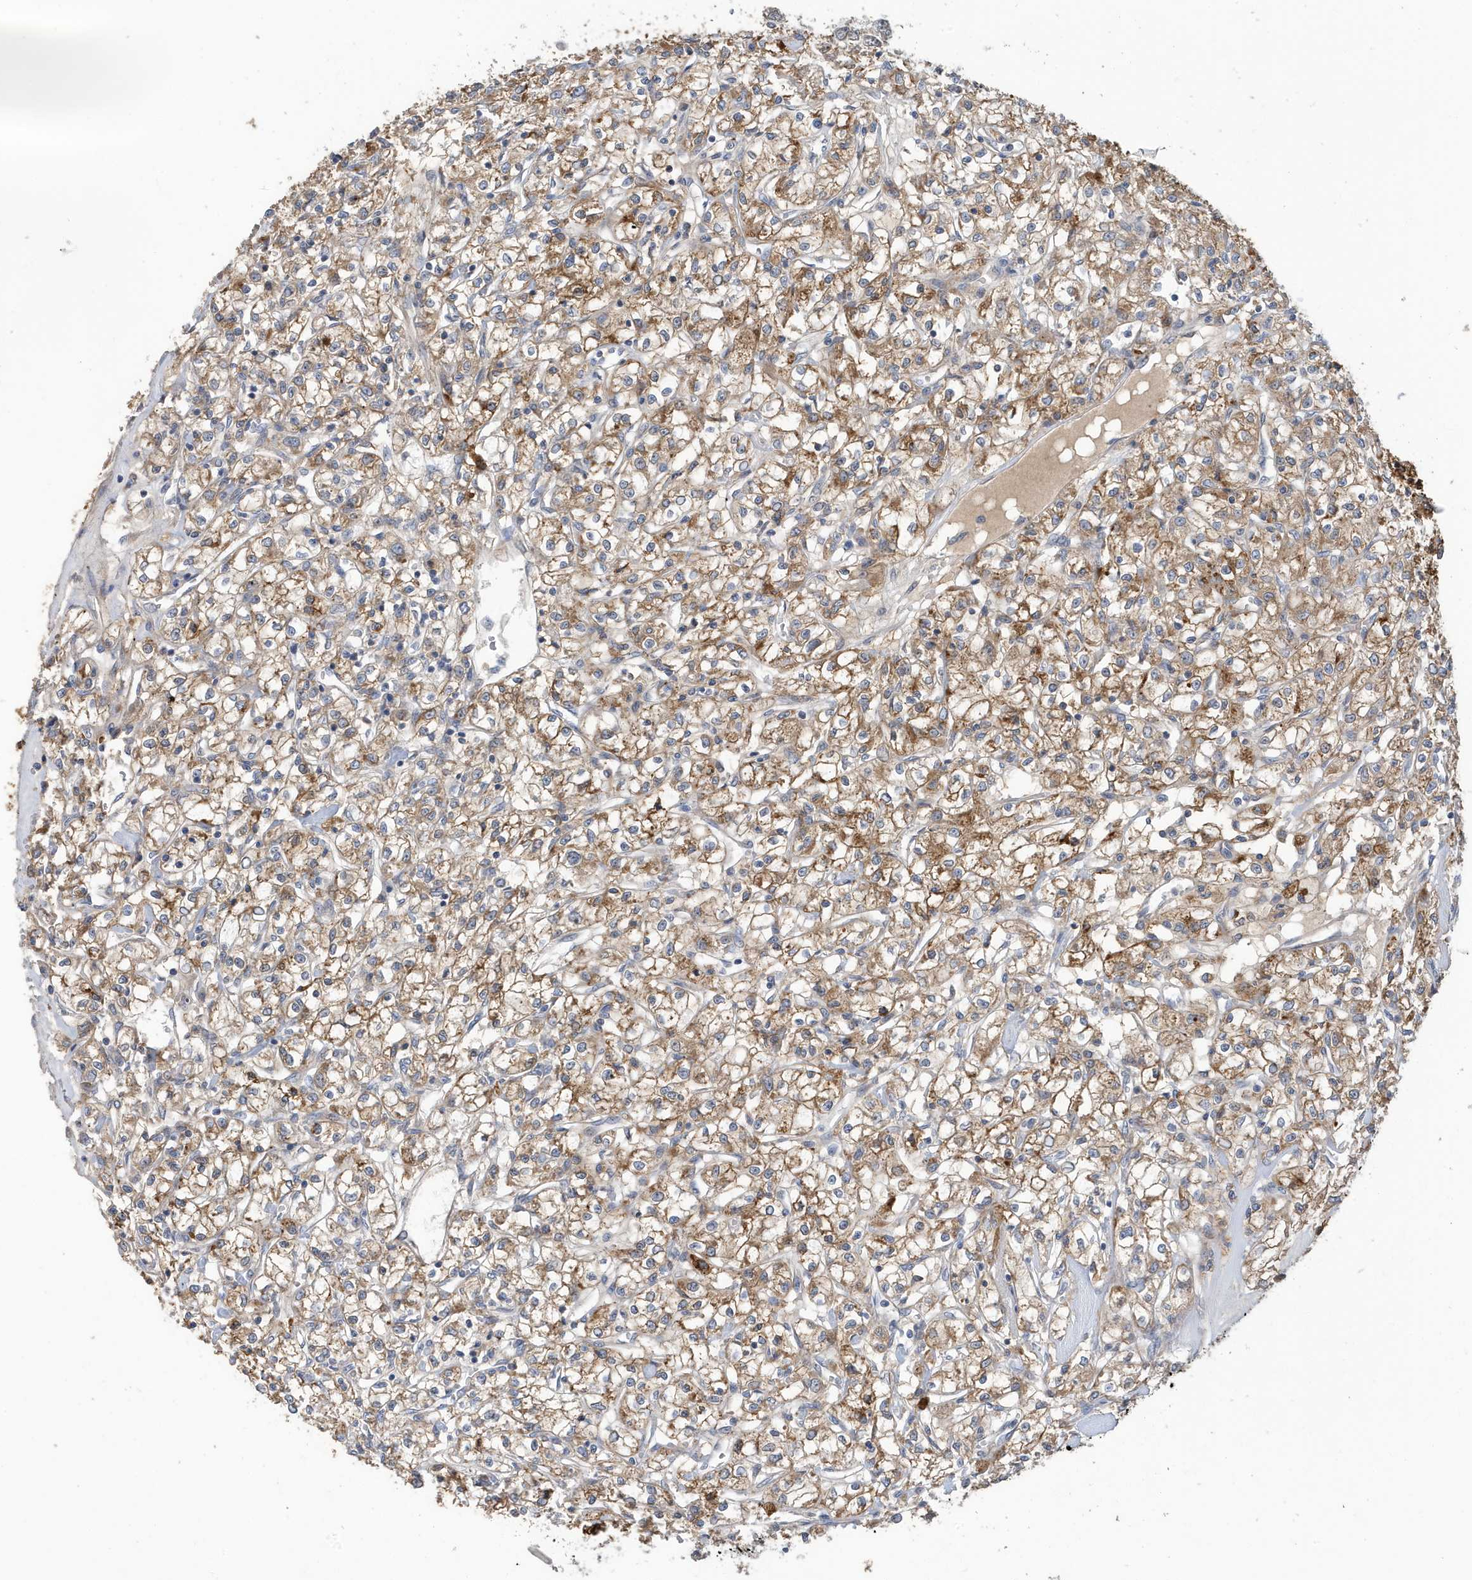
{"staining": {"intensity": "moderate", "quantity": ">75%", "location": "cytoplasmic/membranous"}, "tissue": "renal cancer", "cell_type": "Tumor cells", "image_type": "cancer", "snomed": [{"axis": "morphology", "description": "Adenocarcinoma, NOS"}, {"axis": "topography", "description": "Kidney"}], "caption": "A brown stain highlights moderate cytoplasmic/membranous expression of a protein in human renal adenocarcinoma tumor cells.", "gene": "LAPTM4A", "patient": {"sex": "female", "age": 59}}